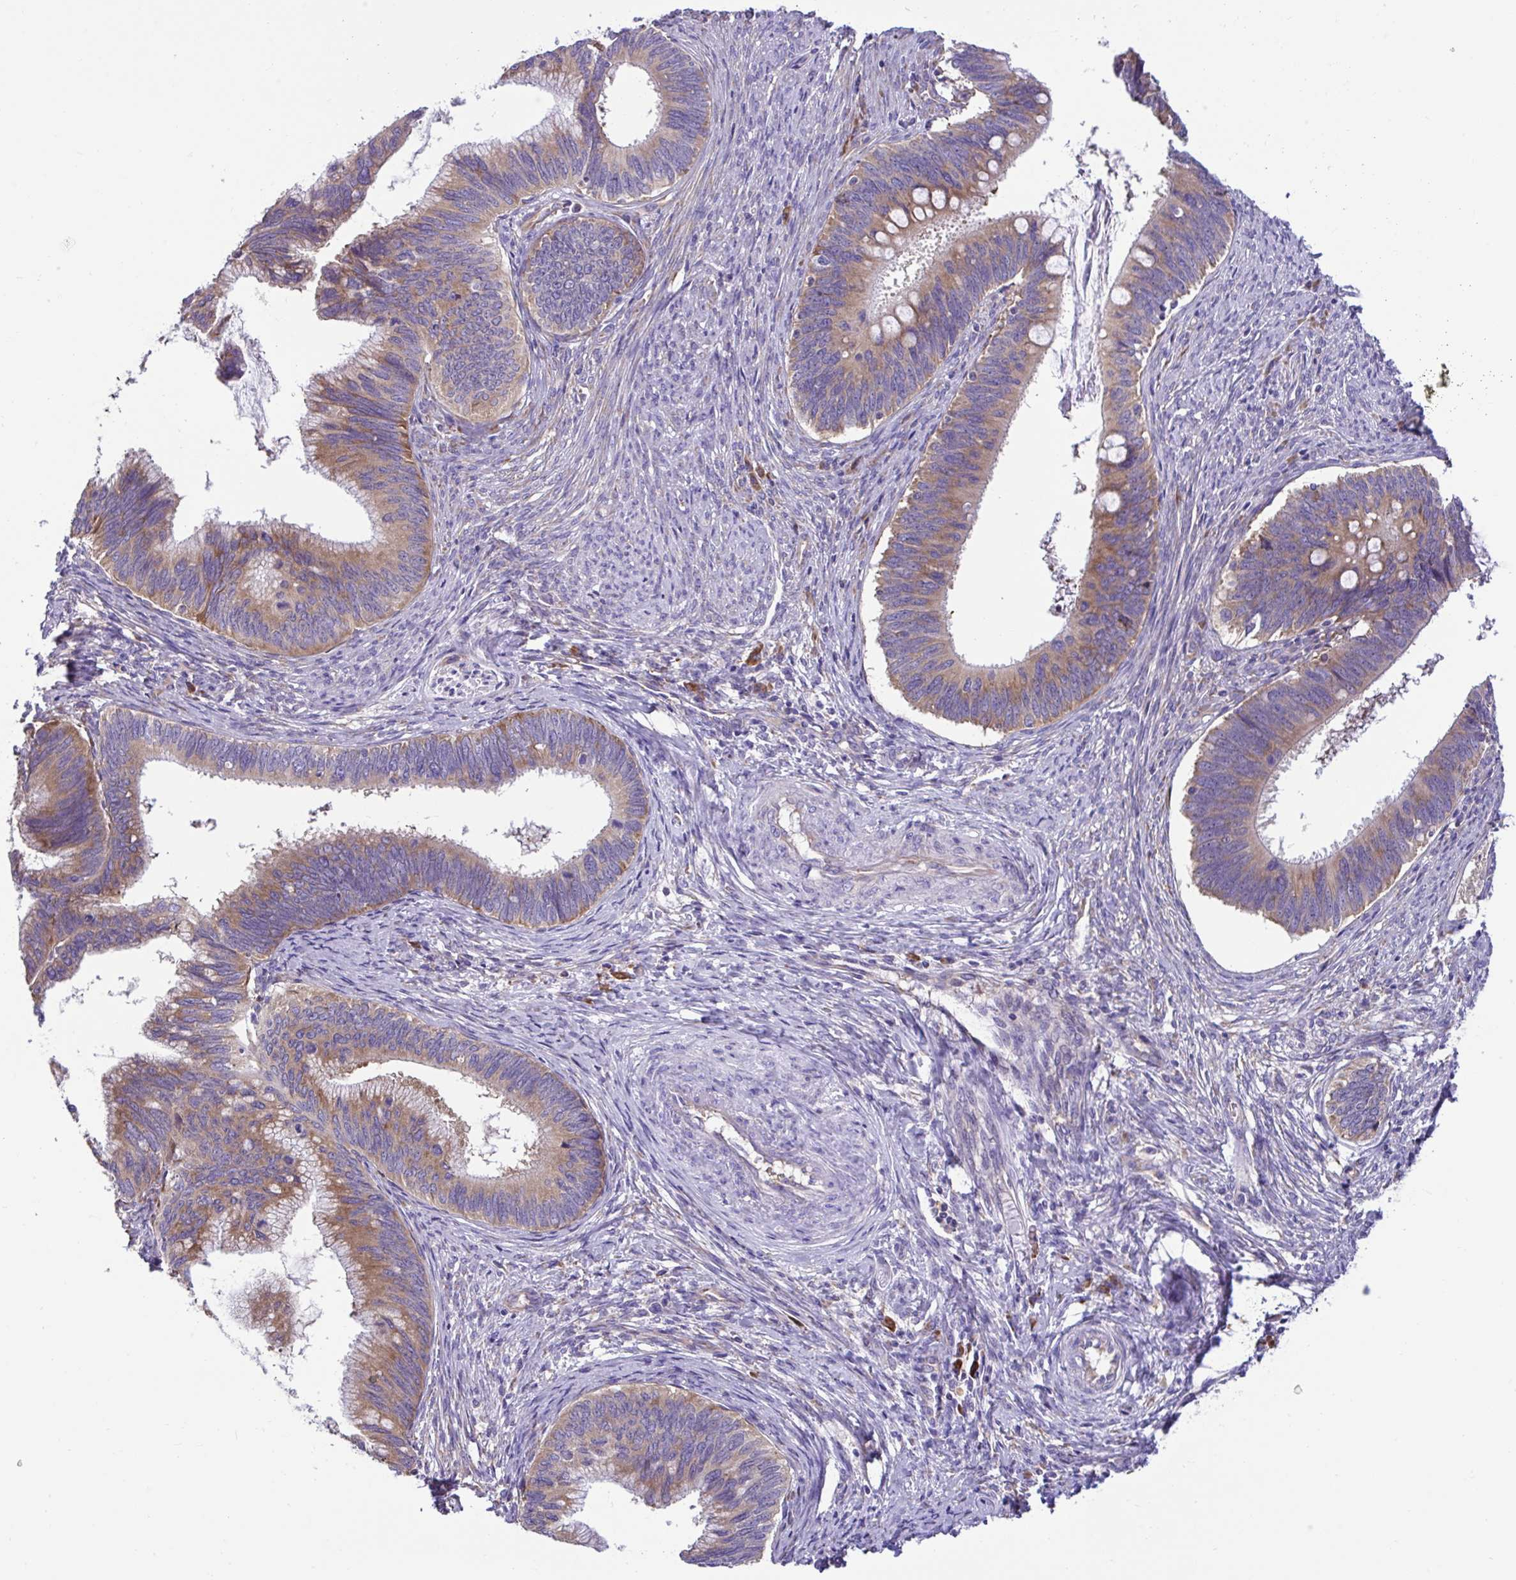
{"staining": {"intensity": "moderate", "quantity": "25%-75%", "location": "cytoplasmic/membranous"}, "tissue": "cervical cancer", "cell_type": "Tumor cells", "image_type": "cancer", "snomed": [{"axis": "morphology", "description": "Adenocarcinoma, NOS"}, {"axis": "topography", "description": "Cervix"}], "caption": "Protein expression analysis of human cervical adenocarcinoma reveals moderate cytoplasmic/membranous staining in approximately 25%-75% of tumor cells.", "gene": "RPL7", "patient": {"sex": "female", "age": 42}}